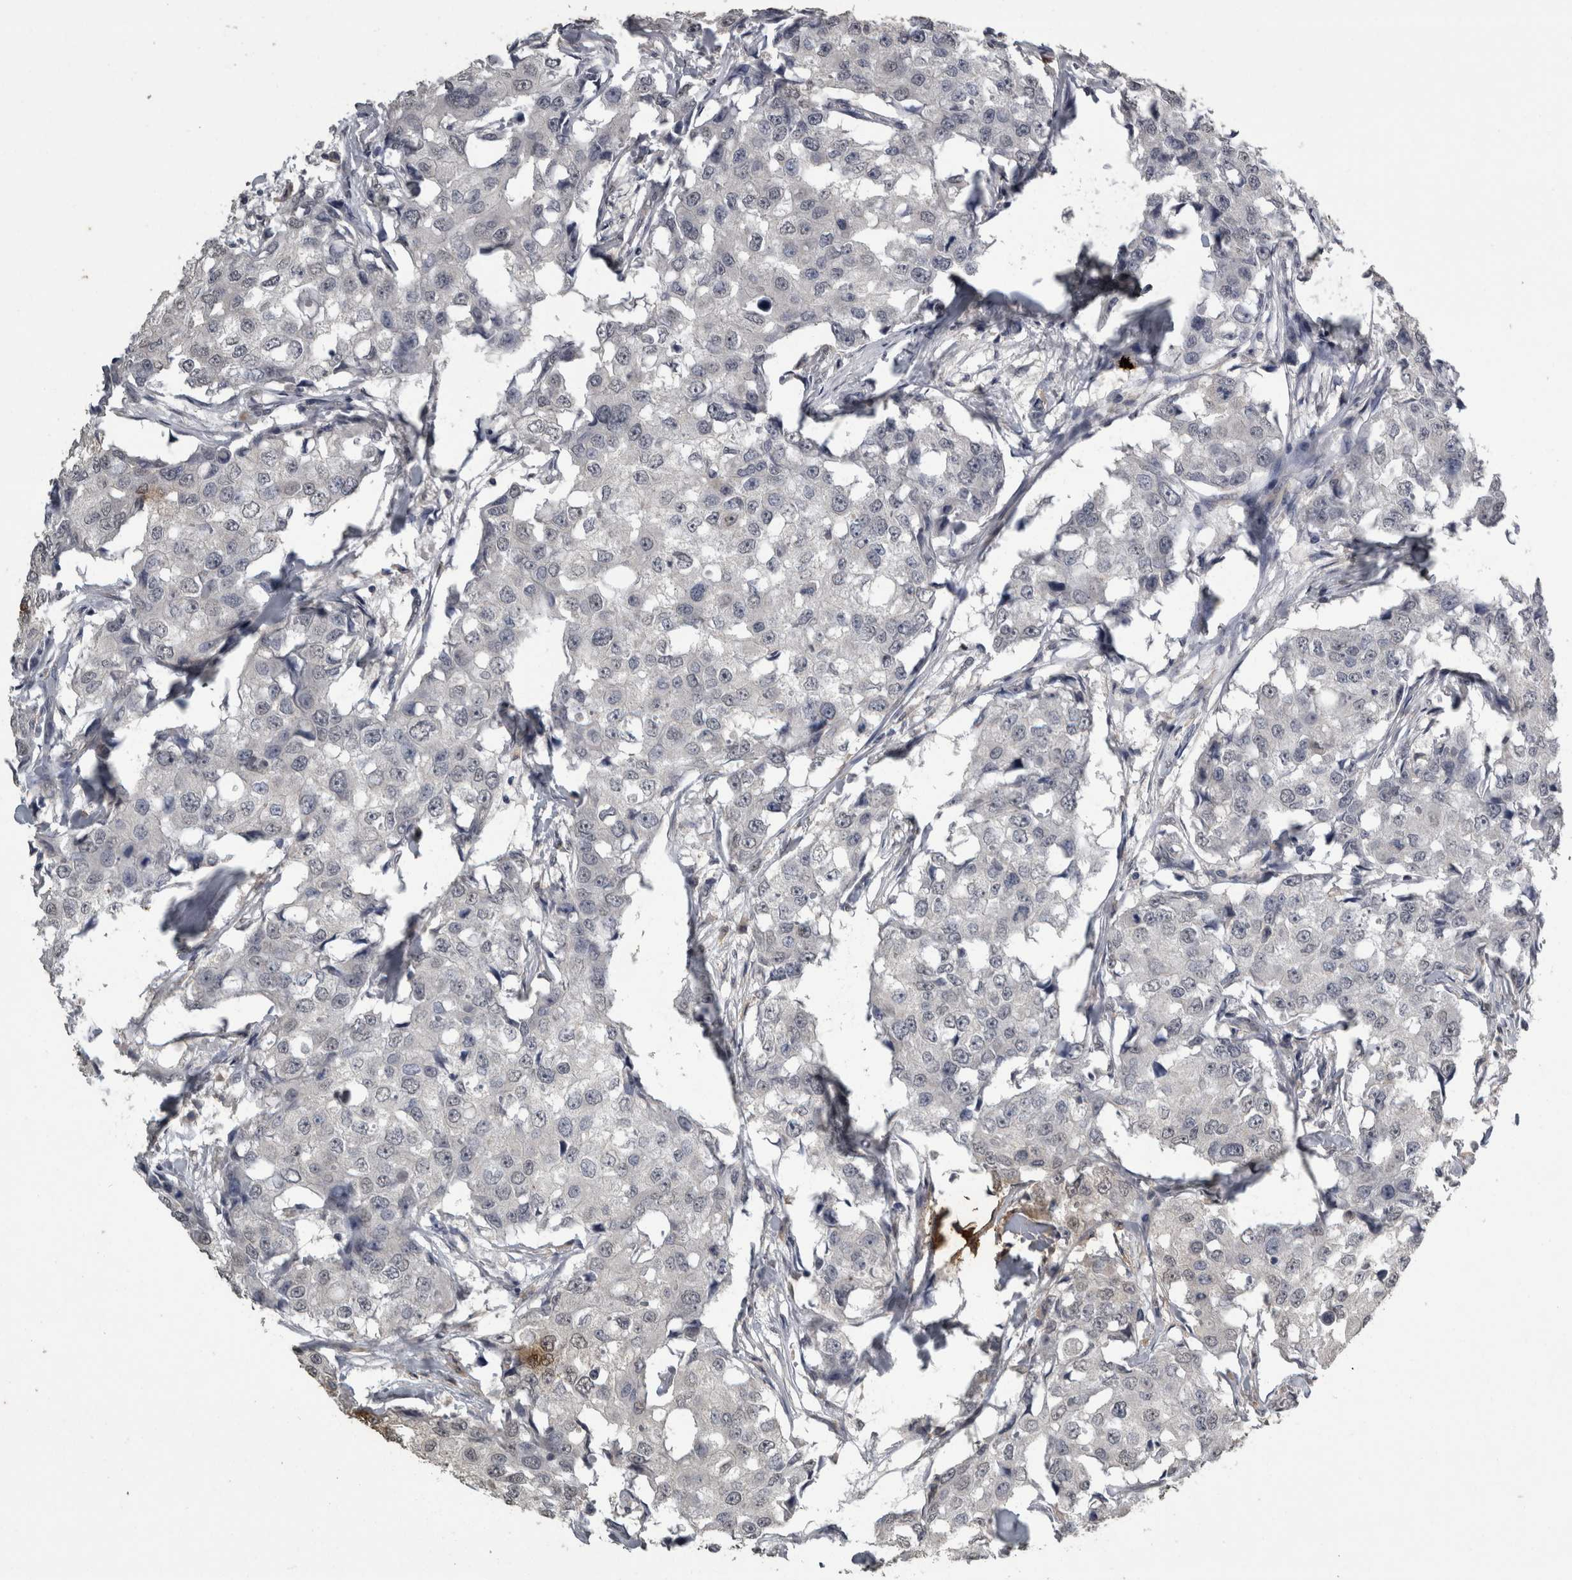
{"staining": {"intensity": "negative", "quantity": "none", "location": "none"}, "tissue": "breast cancer", "cell_type": "Tumor cells", "image_type": "cancer", "snomed": [{"axis": "morphology", "description": "Duct carcinoma"}, {"axis": "topography", "description": "Breast"}], "caption": "This micrograph is of breast cancer stained with immunohistochemistry (IHC) to label a protein in brown with the nuclei are counter-stained blue. There is no staining in tumor cells.", "gene": "PIK3AP1", "patient": {"sex": "female", "age": 27}}